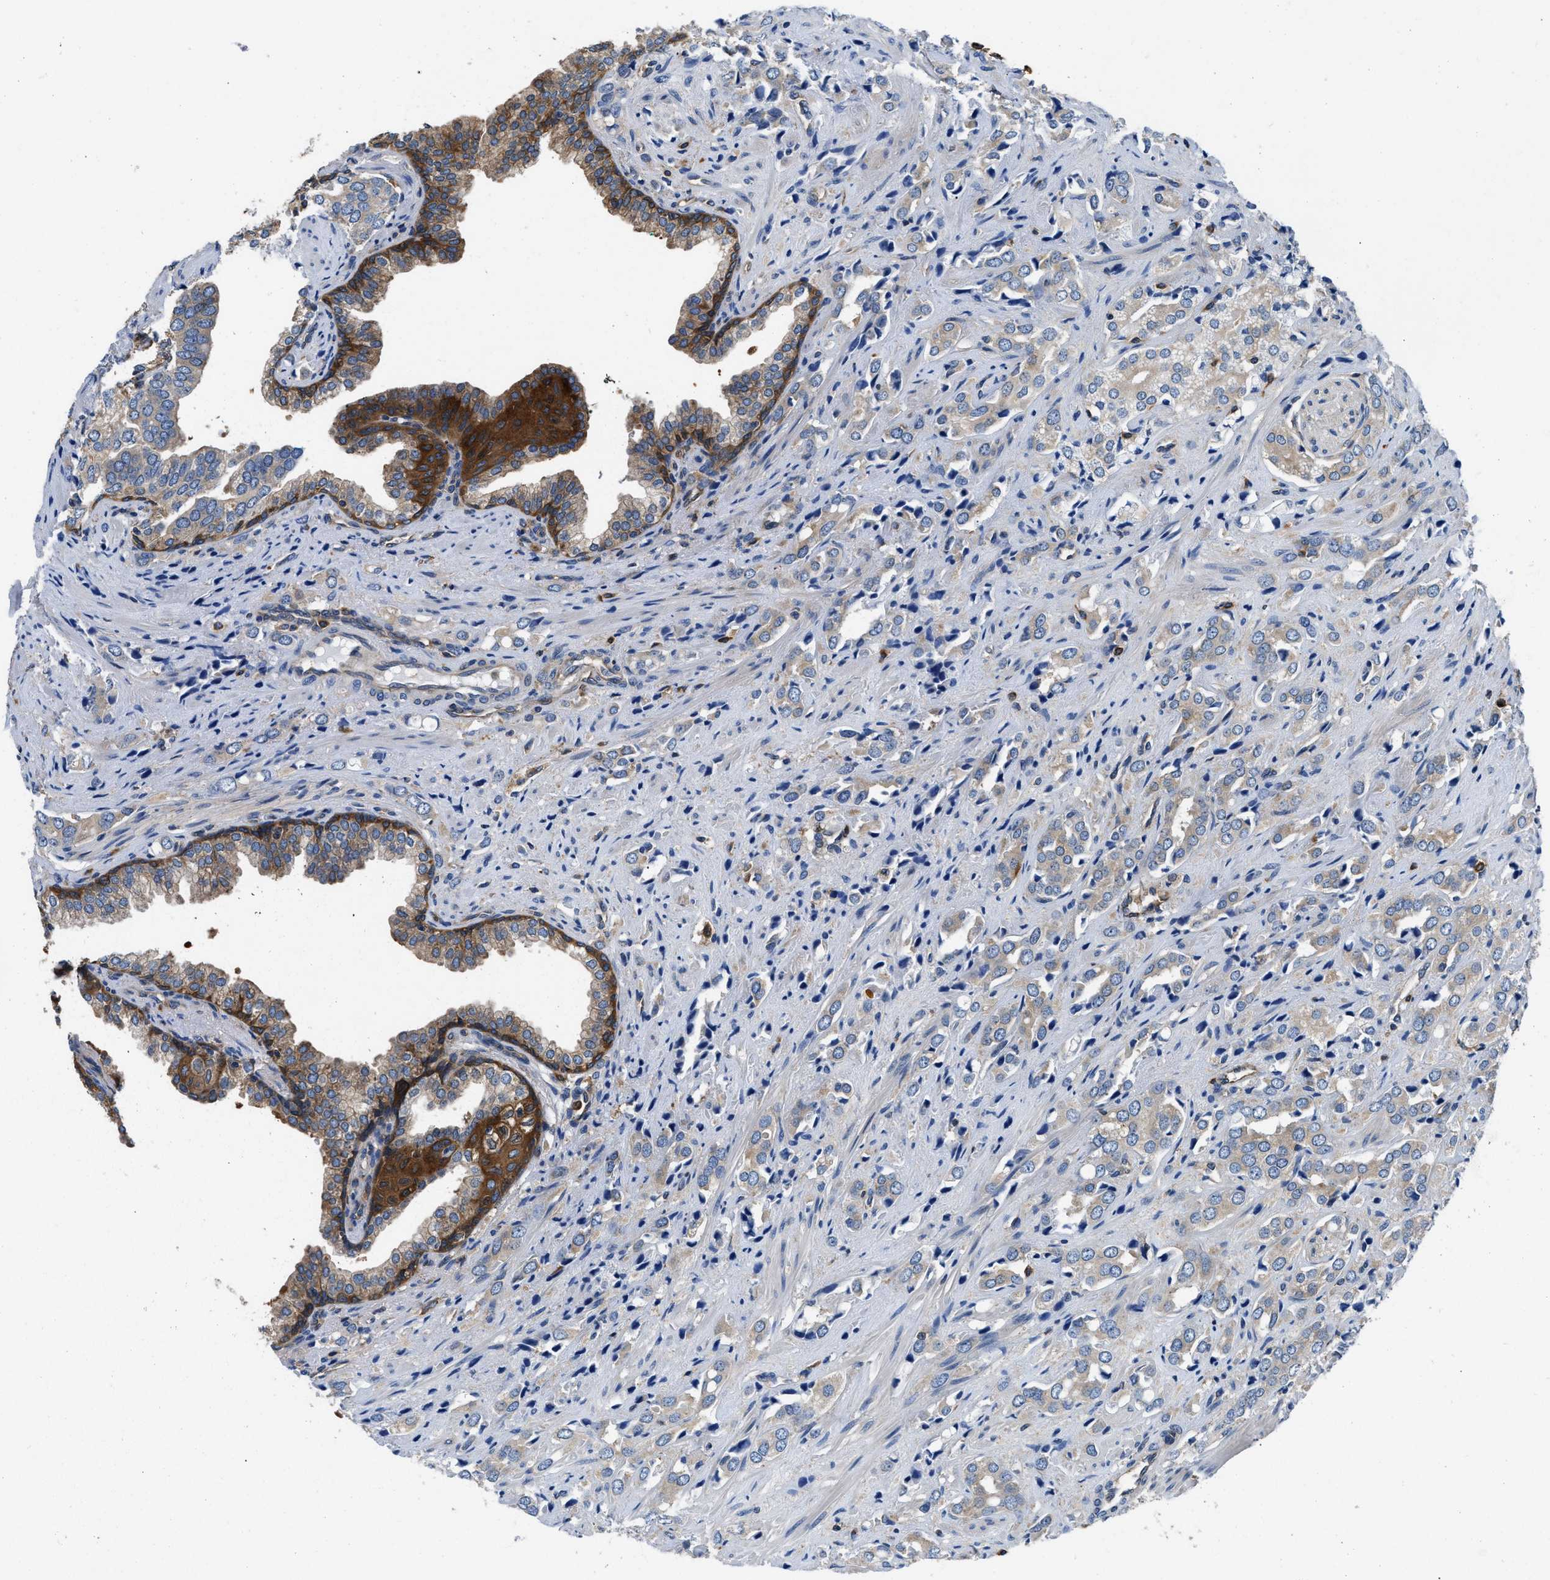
{"staining": {"intensity": "moderate", "quantity": "<25%", "location": "cytoplasmic/membranous"}, "tissue": "prostate cancer", "cell_type": "Tumor cells", "image_type": "cancer", "snomed": [{"axis": "morphology", "description": "Adenocarcinoma, High grade"}, {"axis": "topography", "description": "Prostate"}], "caption": "Immunohistochemistry (DAB (3,3'-diaminobenzidine)) staining of adenocarcinoma (high-grade) (prostate) demonstrates moderate cytoplasmic/membranous protein positivity in approximately <25% of tumor cells. (Brightfield microscopy of DAB IHC at high magnification).", "gene": "PKM", "patient": {"sex": "male", "age": 52}}